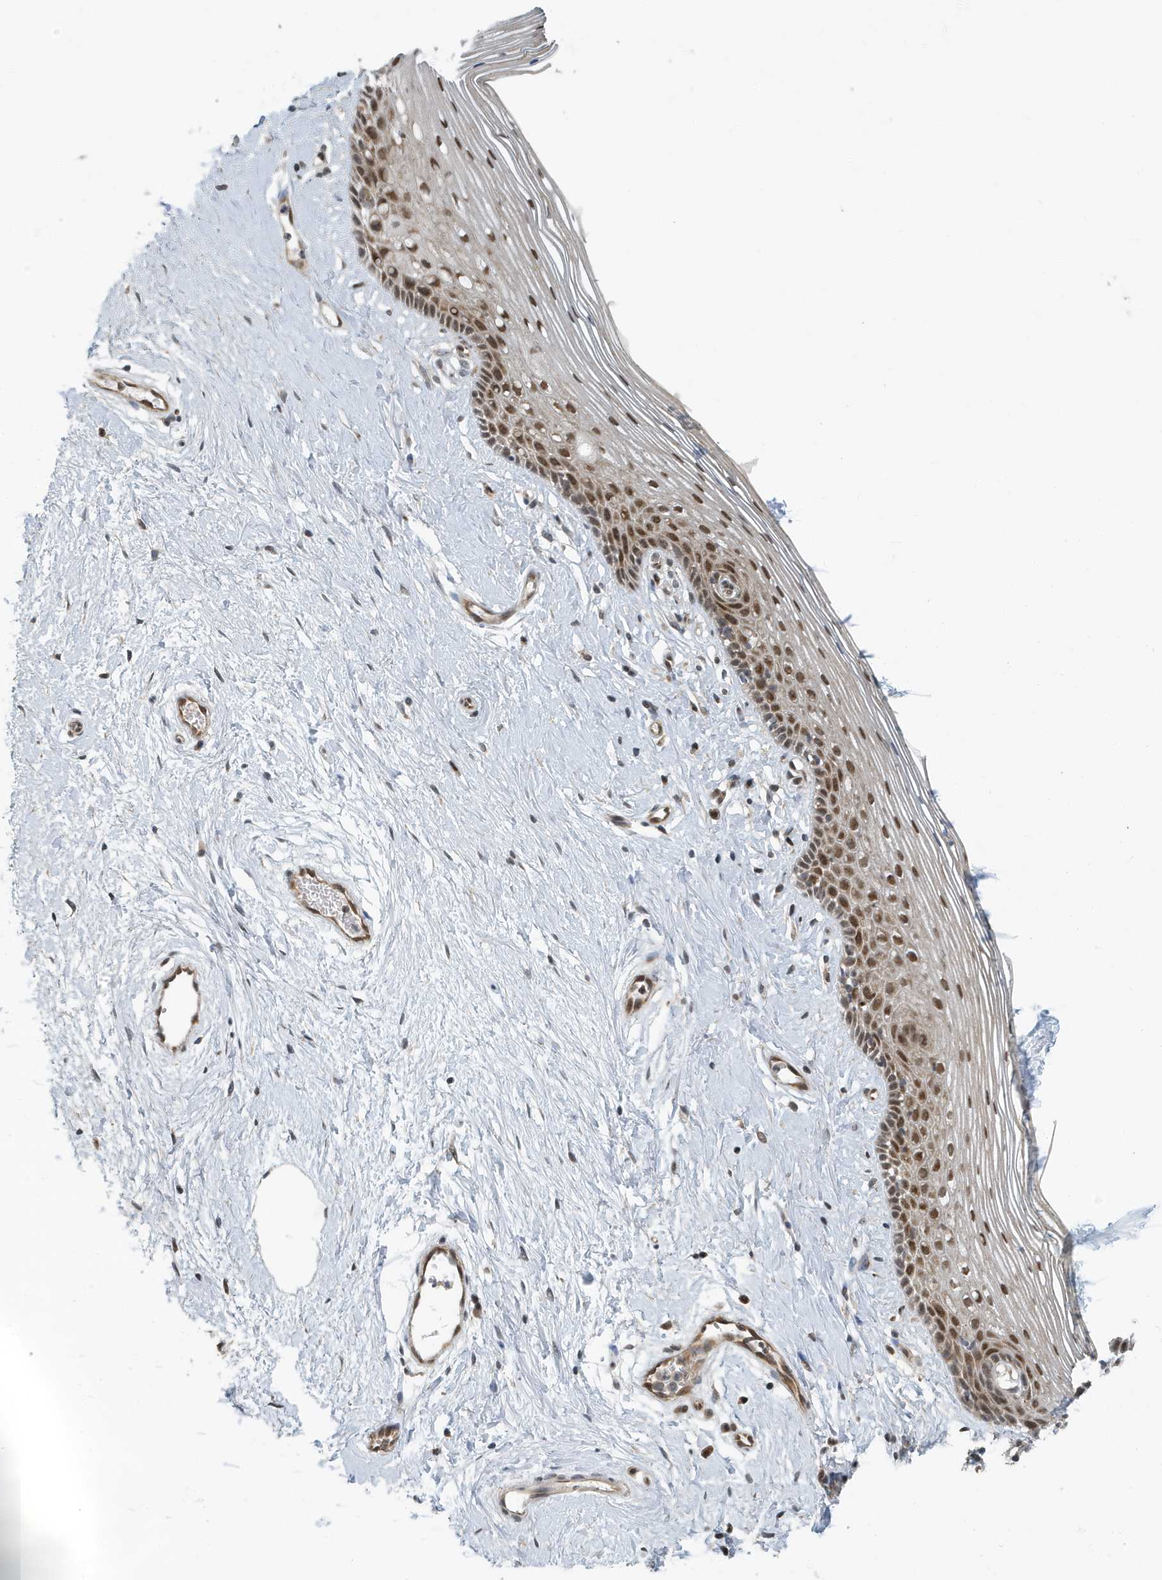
{"staining": {"intensity": "moderate", "quantity": "25%-75%", "location": "nuclear"}, "tissue": "vagina", "cell_type": "Squamous epithelial cells", "image_type": "normal", "snomed": [{"axis": "morphology", "description": "Normal tissue, NOS"}, {"axis": "topography", "description": "Vagina"}], "caption": "Immunohistochemical staining of benign human vagina exhibits medium levels of moderate nuclear positivity in approximately 25%-75% of squamous epithelial cells.", "gene": "KIF15", "patient": {"sex": "female", "age": 46}}